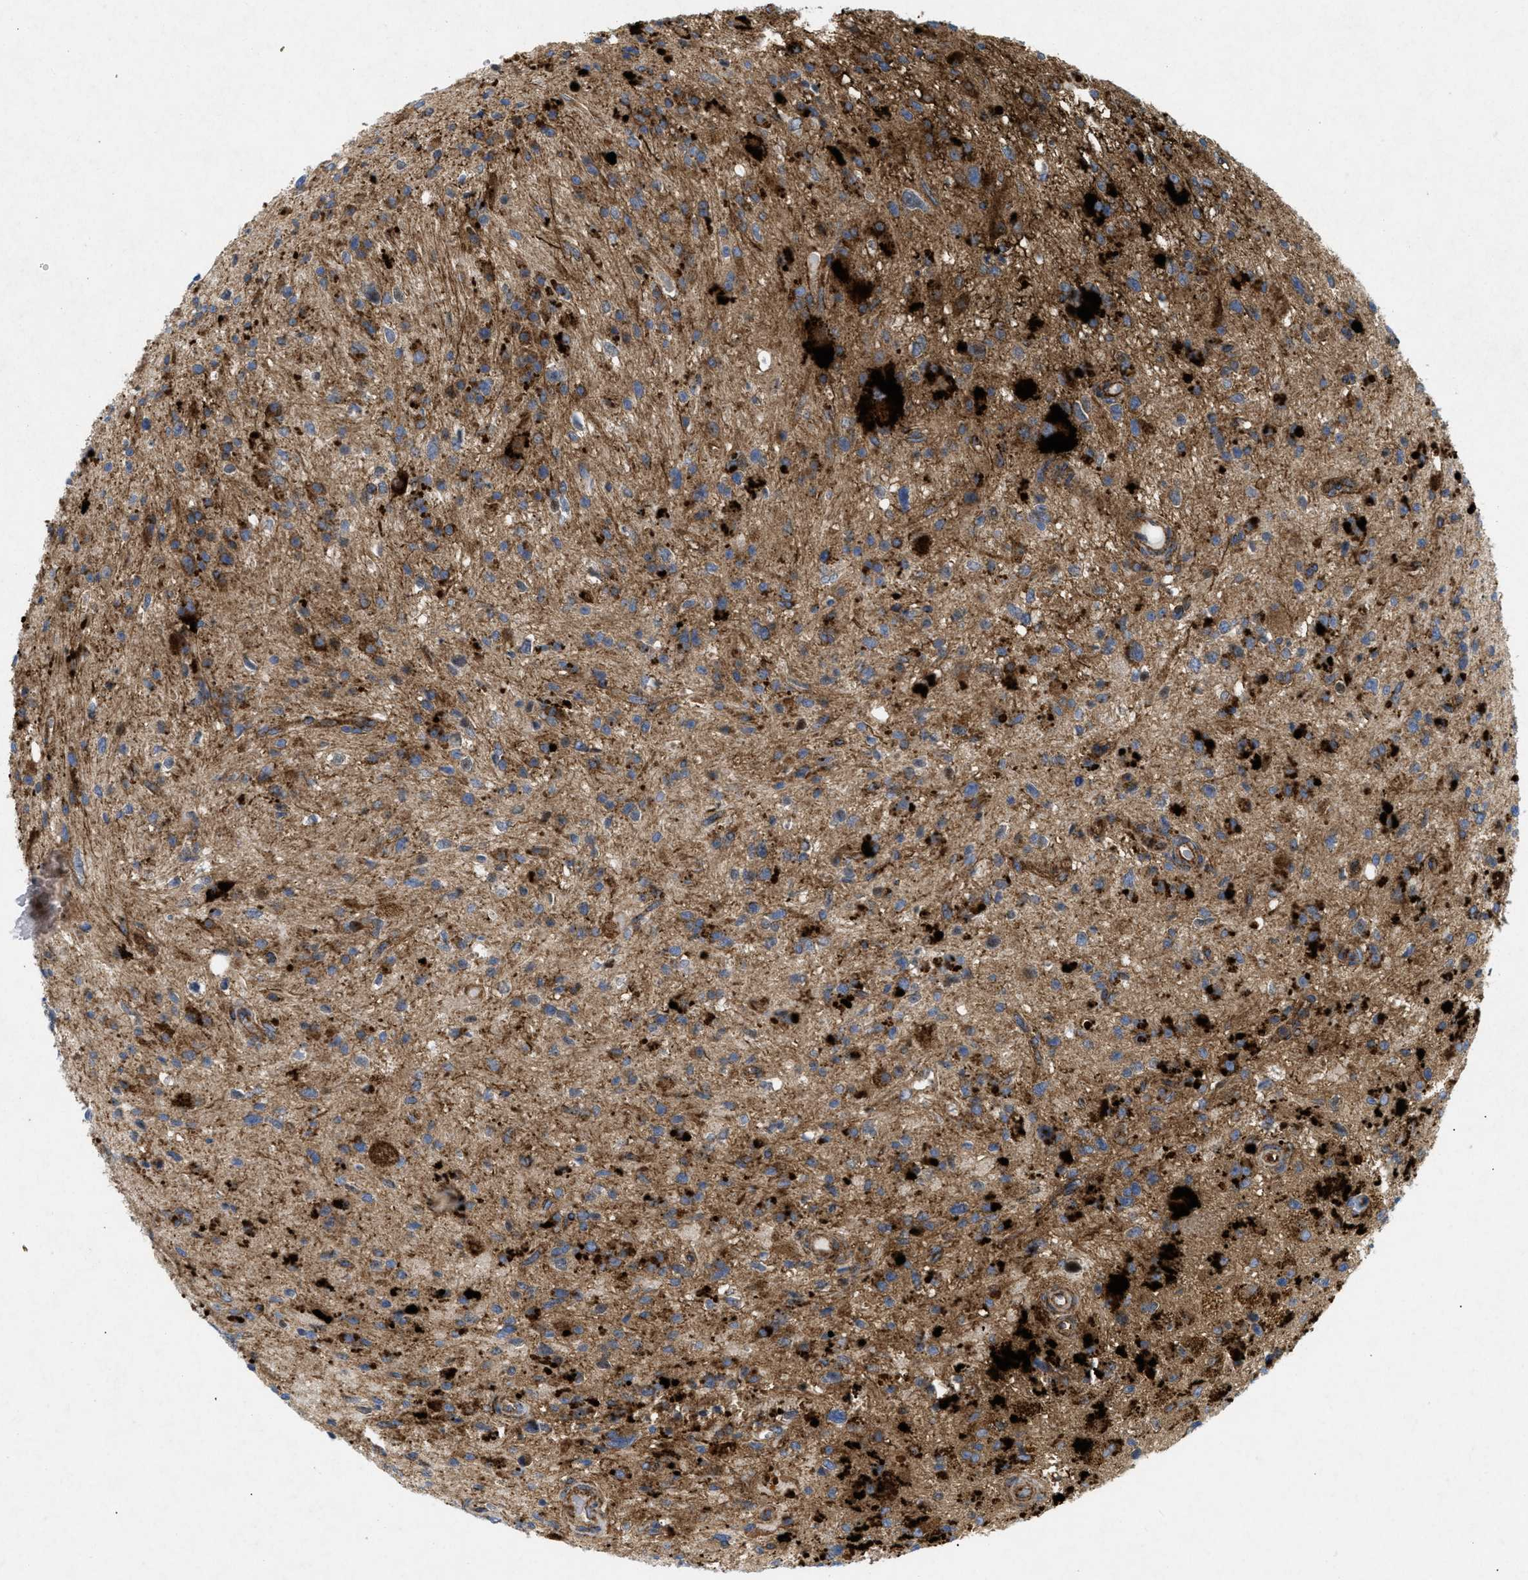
{"staining": {"intensity": "moderate", "quantity": ">75%", "location": "cytoplasmic/membranous"}, "tissue": "glioma", "cell_type": "Tumor cells", "image_type": "cancer", "snomed": [{"axis": "morphology", "description": "Glioma, malignant, High grade"}, {"axis": "topography", "description": "Brain"}], "caption": "An IHC image of tumor tissue is shown. Protein staining in brown shows moderate cytoplasmic/membranous positivity in glioma within tumor cells.", "gene": "DCTN4", "patient": {"sex": "male", "age": 33}}